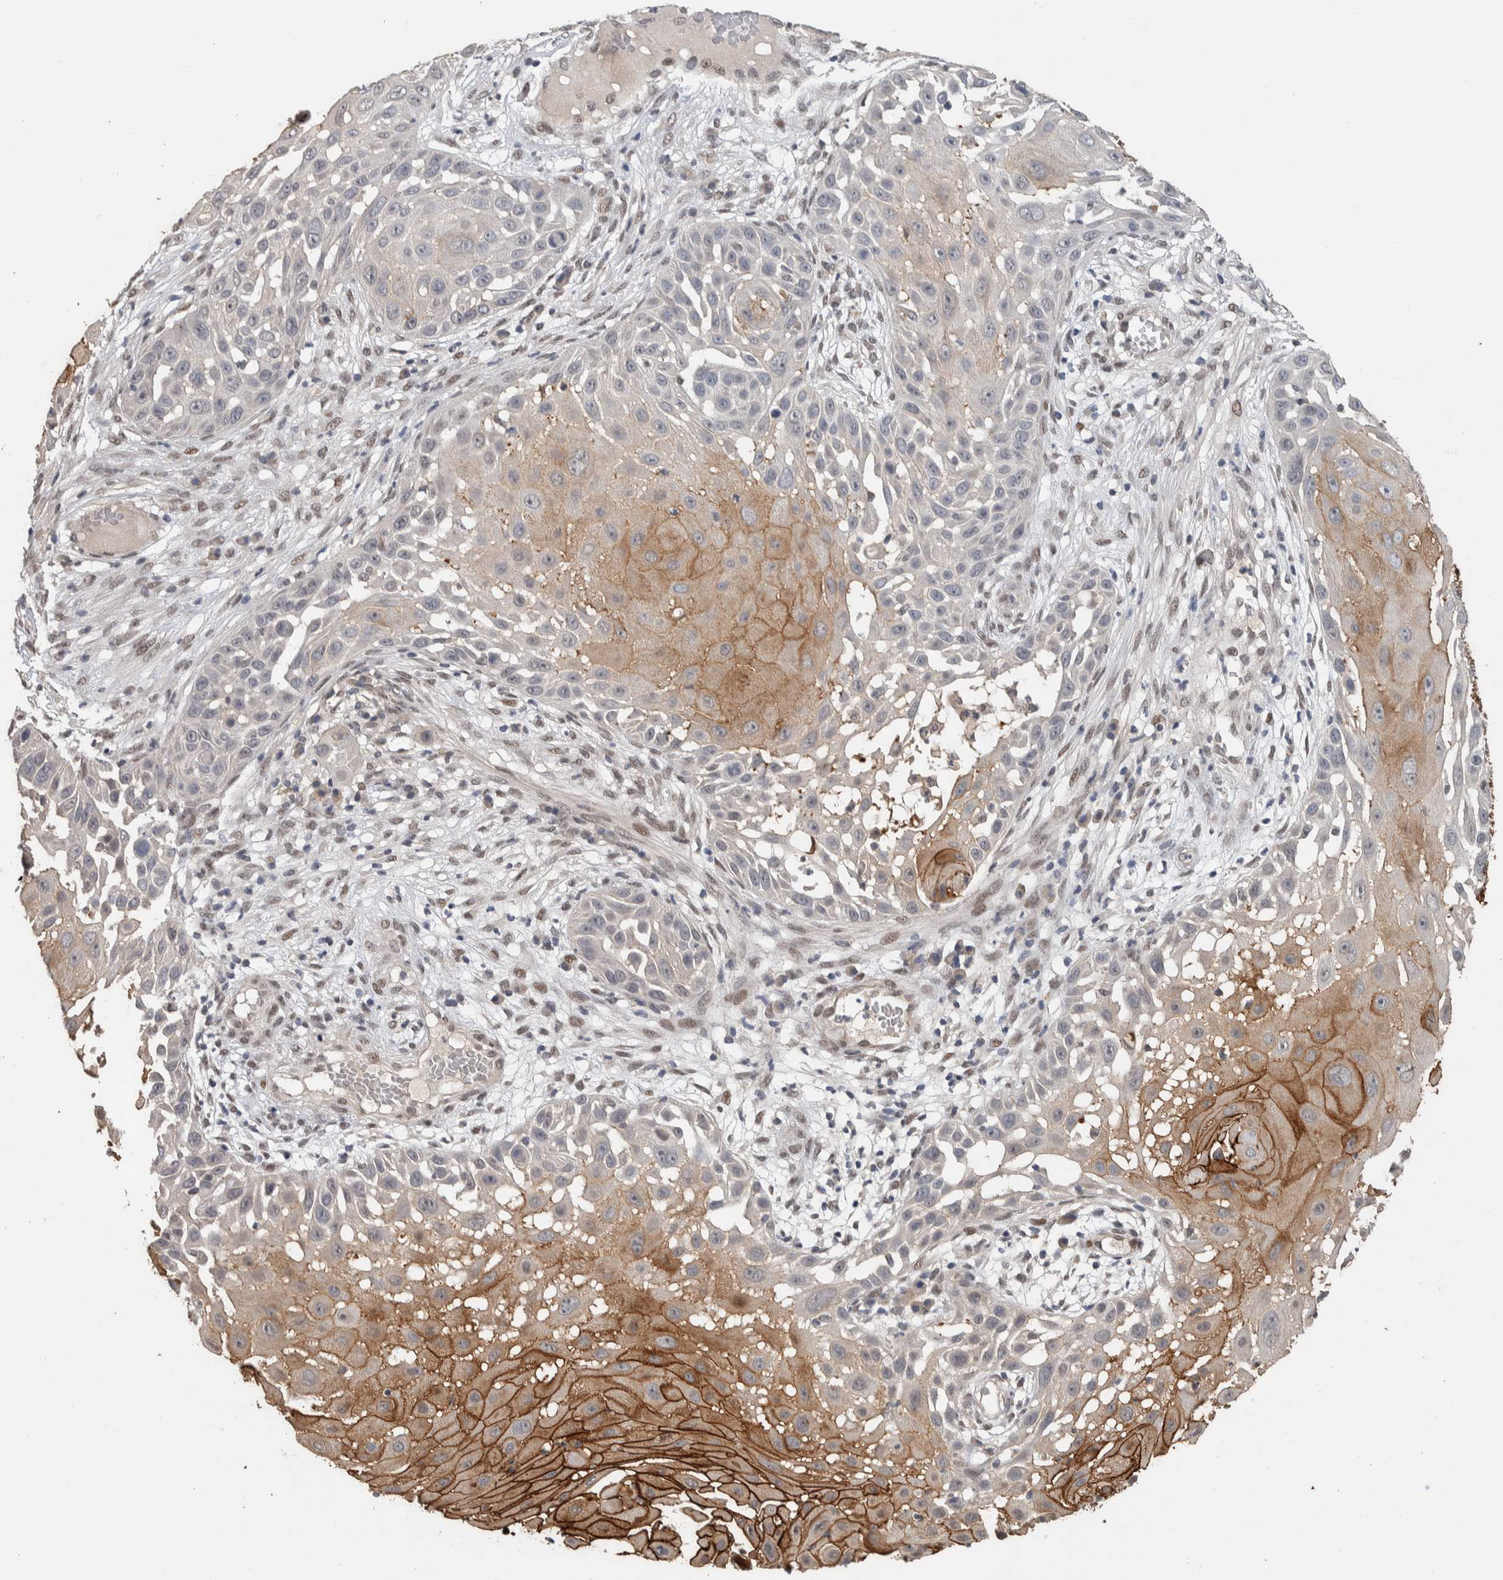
{"staining": {"intensity": "moderate", "quantity": "25%-75%", "location": "cytoplasmic/membranous"}, "tissue": "skin cancer", "cell_type": "Tumor cells", "image_type": "cancer", "snomed": [{"axis": "morphology", "description": "Squamous cell carcinoma, NOS"}, {"axis": "topography", "description": "Skin"}], "caption": "This is a micrograph of immunohistochemistry (IHC) staining of squamous cell carcinoma (skin), which shows moderate positivity in the cytoplasmic/membranous of tumor cells.", "gene": "CYSRT1", "patient": {"sex": "female", "age": 44}}